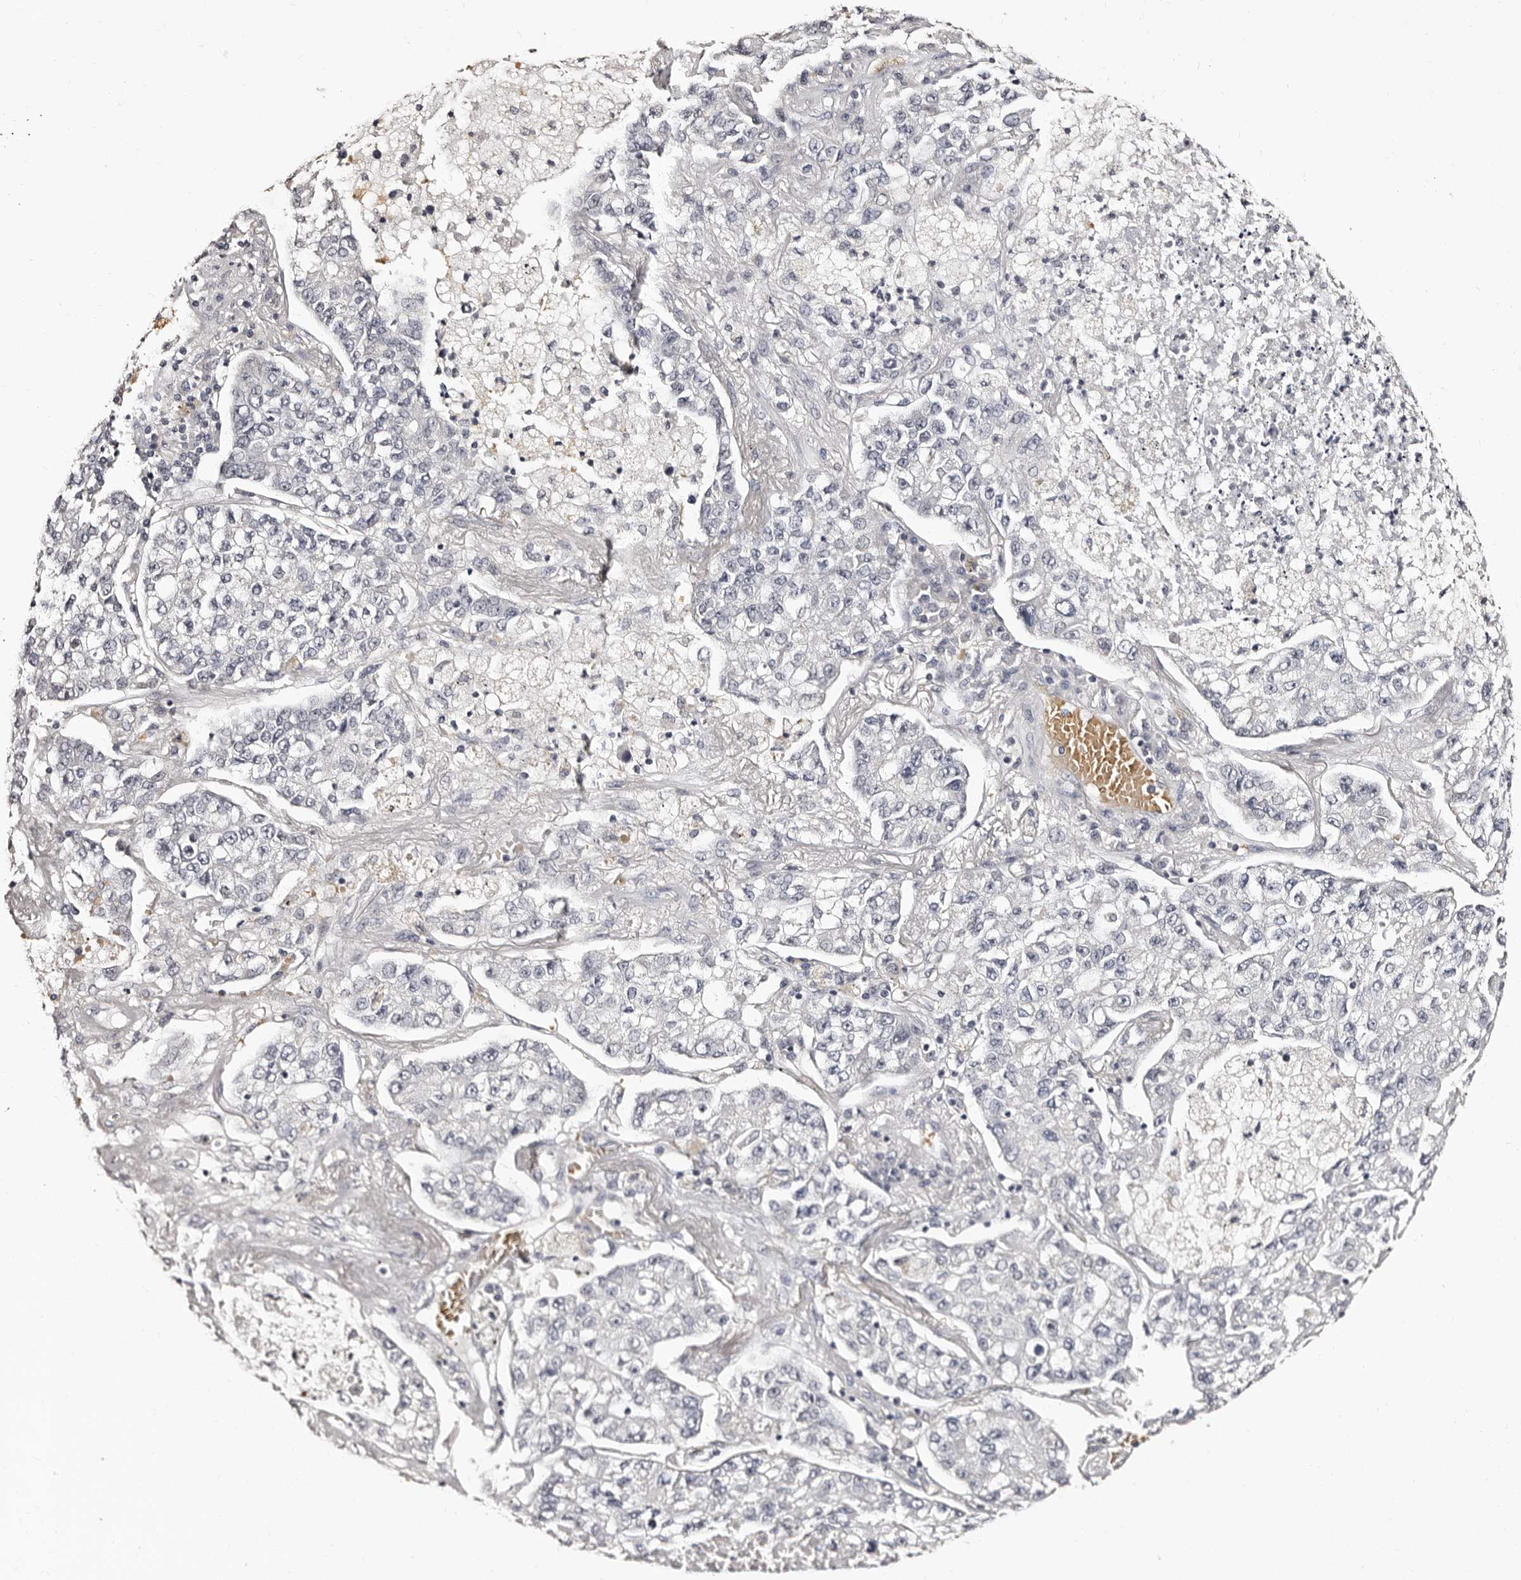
{"staining": {"intensity": "negative", "quantity": "none", "location": "none"}, "tissue": "lung cancer", "cell_type": "Tumor cells", "image_type": "cancer", "snomed": [{"axis": "morphology", "description": "Adenocarcinoma, NOS"}, {"axis": "topography", "description": "Lung"}], "caption": "IHC micrograph of neoplastic tissue: lung cancer stained with DAB (3,3'-diaminobenzidine) demonstrates no significant protein positivity in tumor cells.", "gene": "BPGM", "patient": {"sex": "male", "age": 49}}